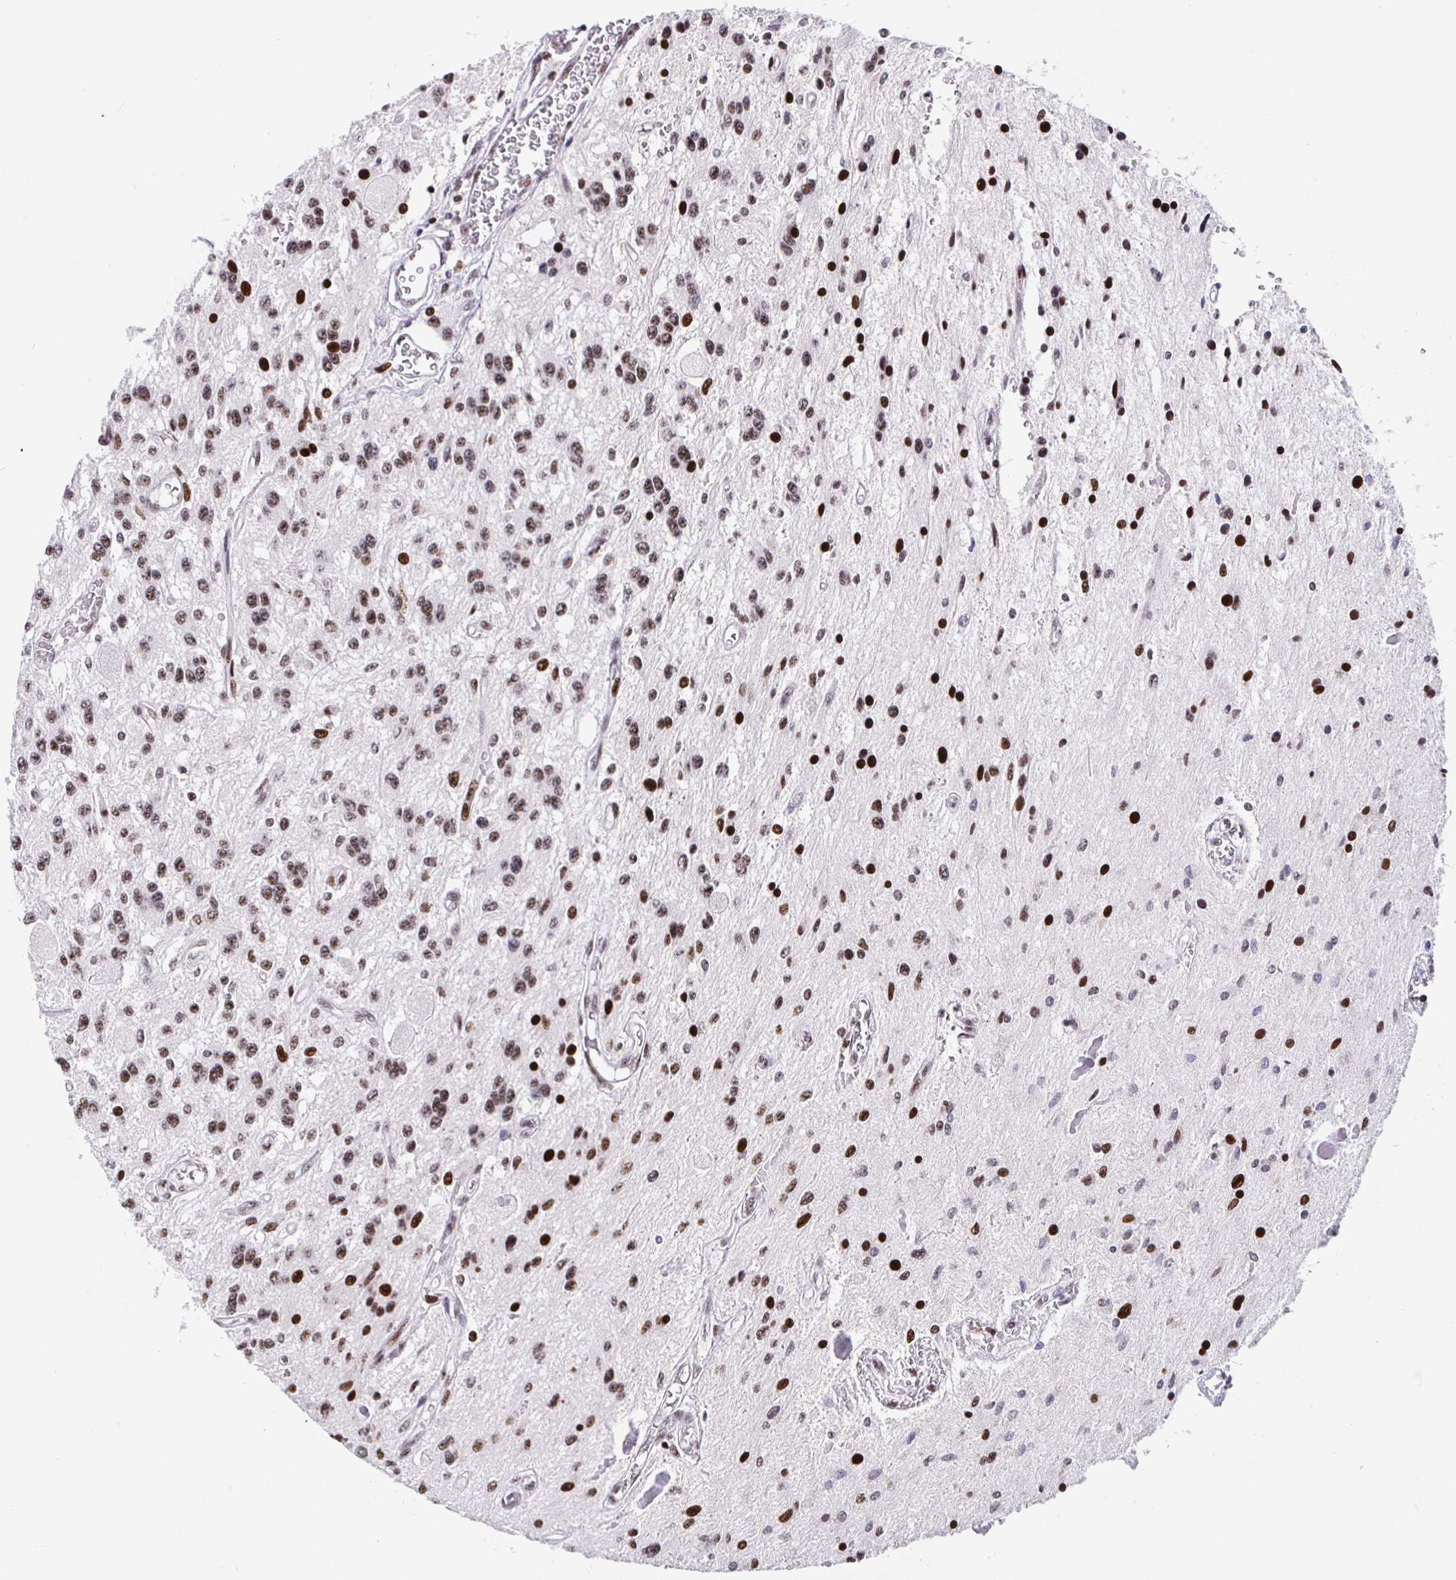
{"staining": {"intensity": "moderate", "quantity": ">75%", "location": "nuclear"}, "tissue": "glioma", "cell_type": "Tumor cells", "image_type": "cancer", "snomed": [{"axis": "morphology", "description": "Glioma, malignant, Low grade"}, {"axis": "topography", "description": "Cerebellum"}], "caption": "The immunohistochemical stain labels moderate nuclear expression in tumor cells of glioma tissue.", "gene": "SETD5", "patient": {"sex": "female", "age": 14}}